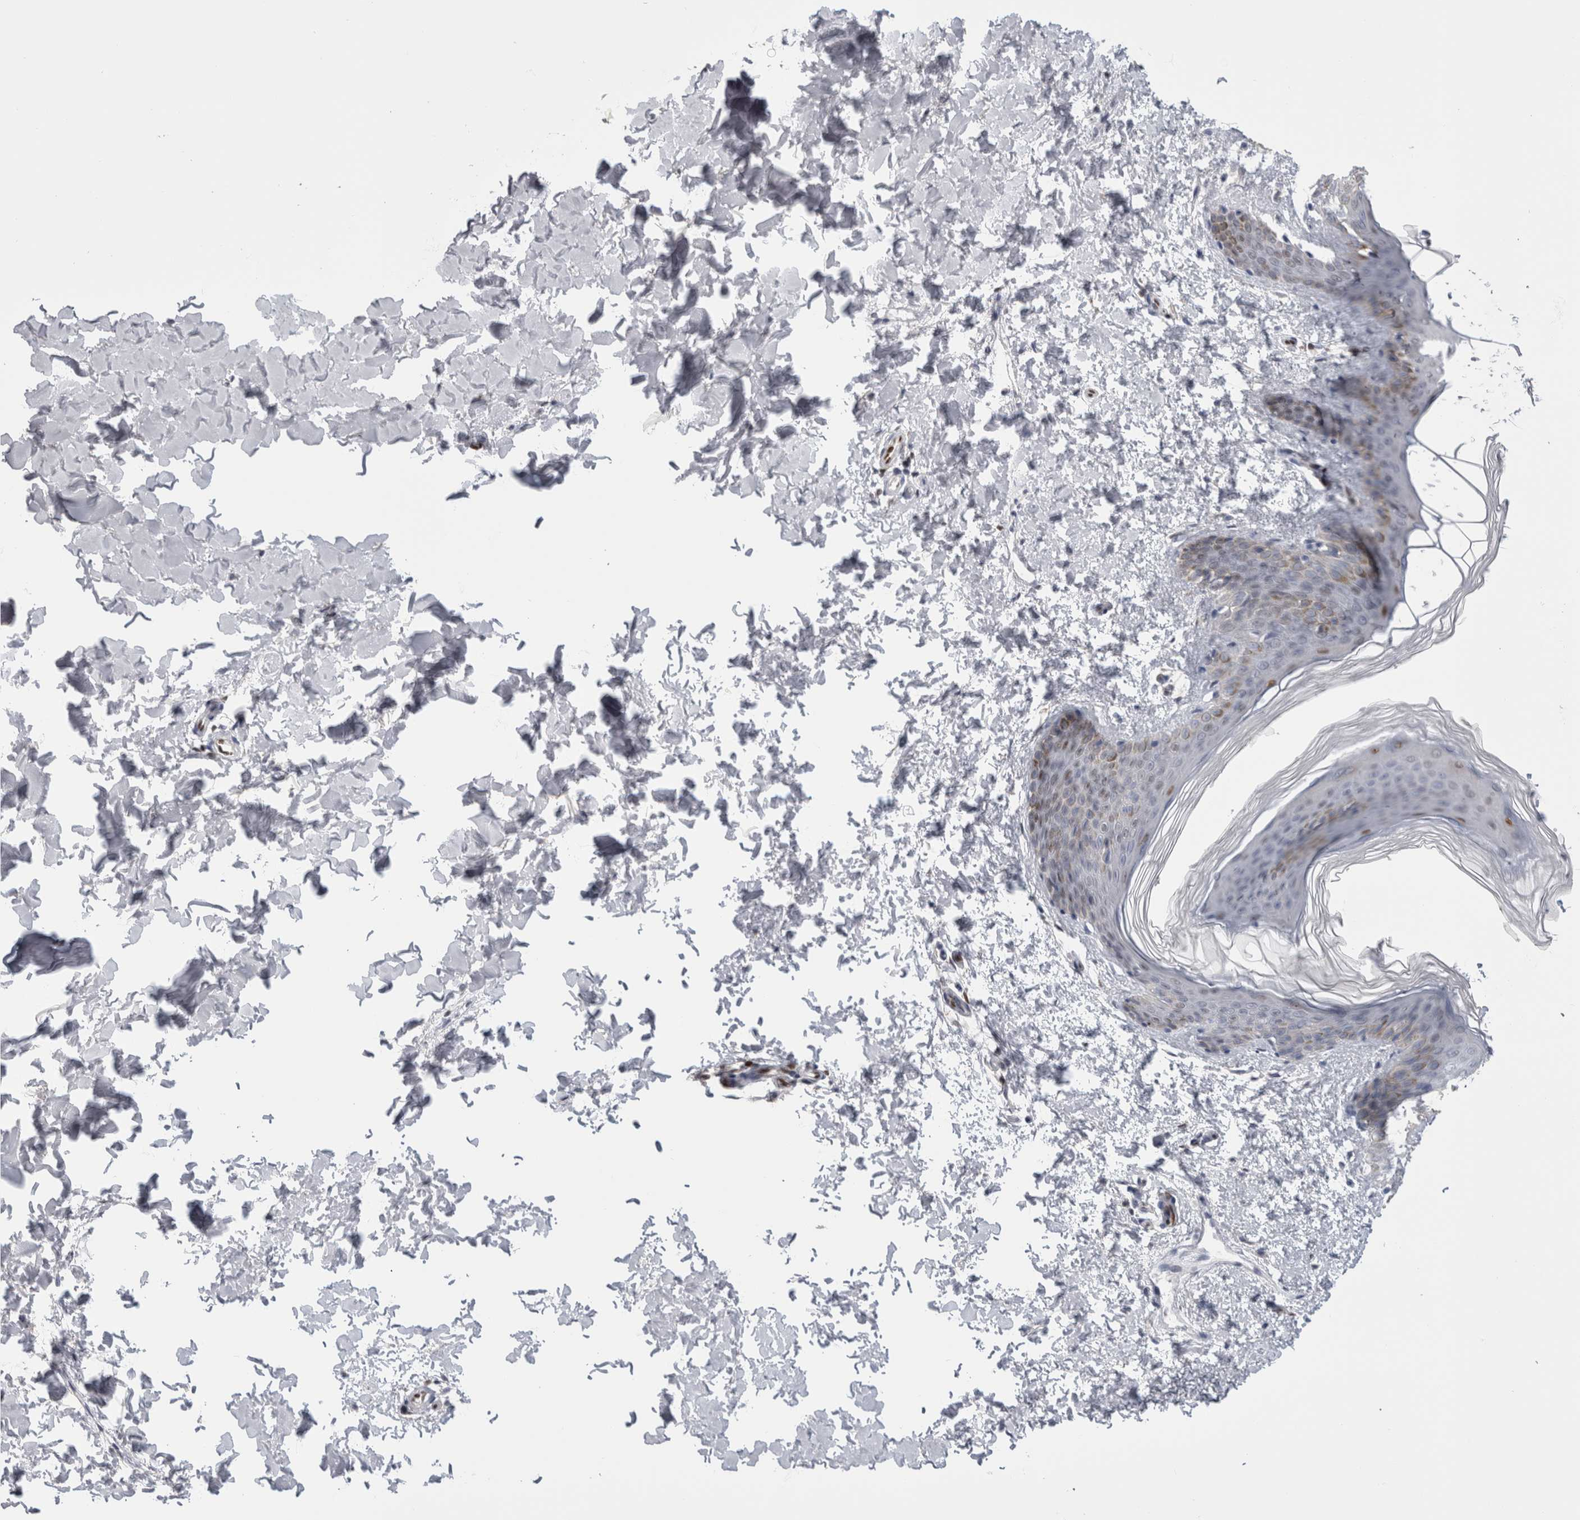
{"staining": {"intensity": "negative", "quantity": "none", "location": "none"}, "tissue": "skin", "cell_type": "Fibroblasts", "image_type": "normal", "snomed": [{"axis": "morphology", "description": "Normal tissue, NOS"}, {"axis": "morphology", "description": "Neoplasm, benign, NOS"}, {"axis": "topography", "description": "Skin"}, {"axis": "topography", "description": "Soft tissue"}], "caption": "High magnification brightfield microscopy of benign skin stained with DAB (3,3'-diaminobenzidine) (brown) and counterstained with hematoxylin (blue): fibroblasts show no significant positivity. The staining was performed using DAB (3,3'-diaminobenzidine) to visualize the protein expression in brown, while the nuclei were stained in blue with hematoxylin (Magnification: 20x).", "gene": "IL33", "patient": {"sex": "male", "age": 26}}